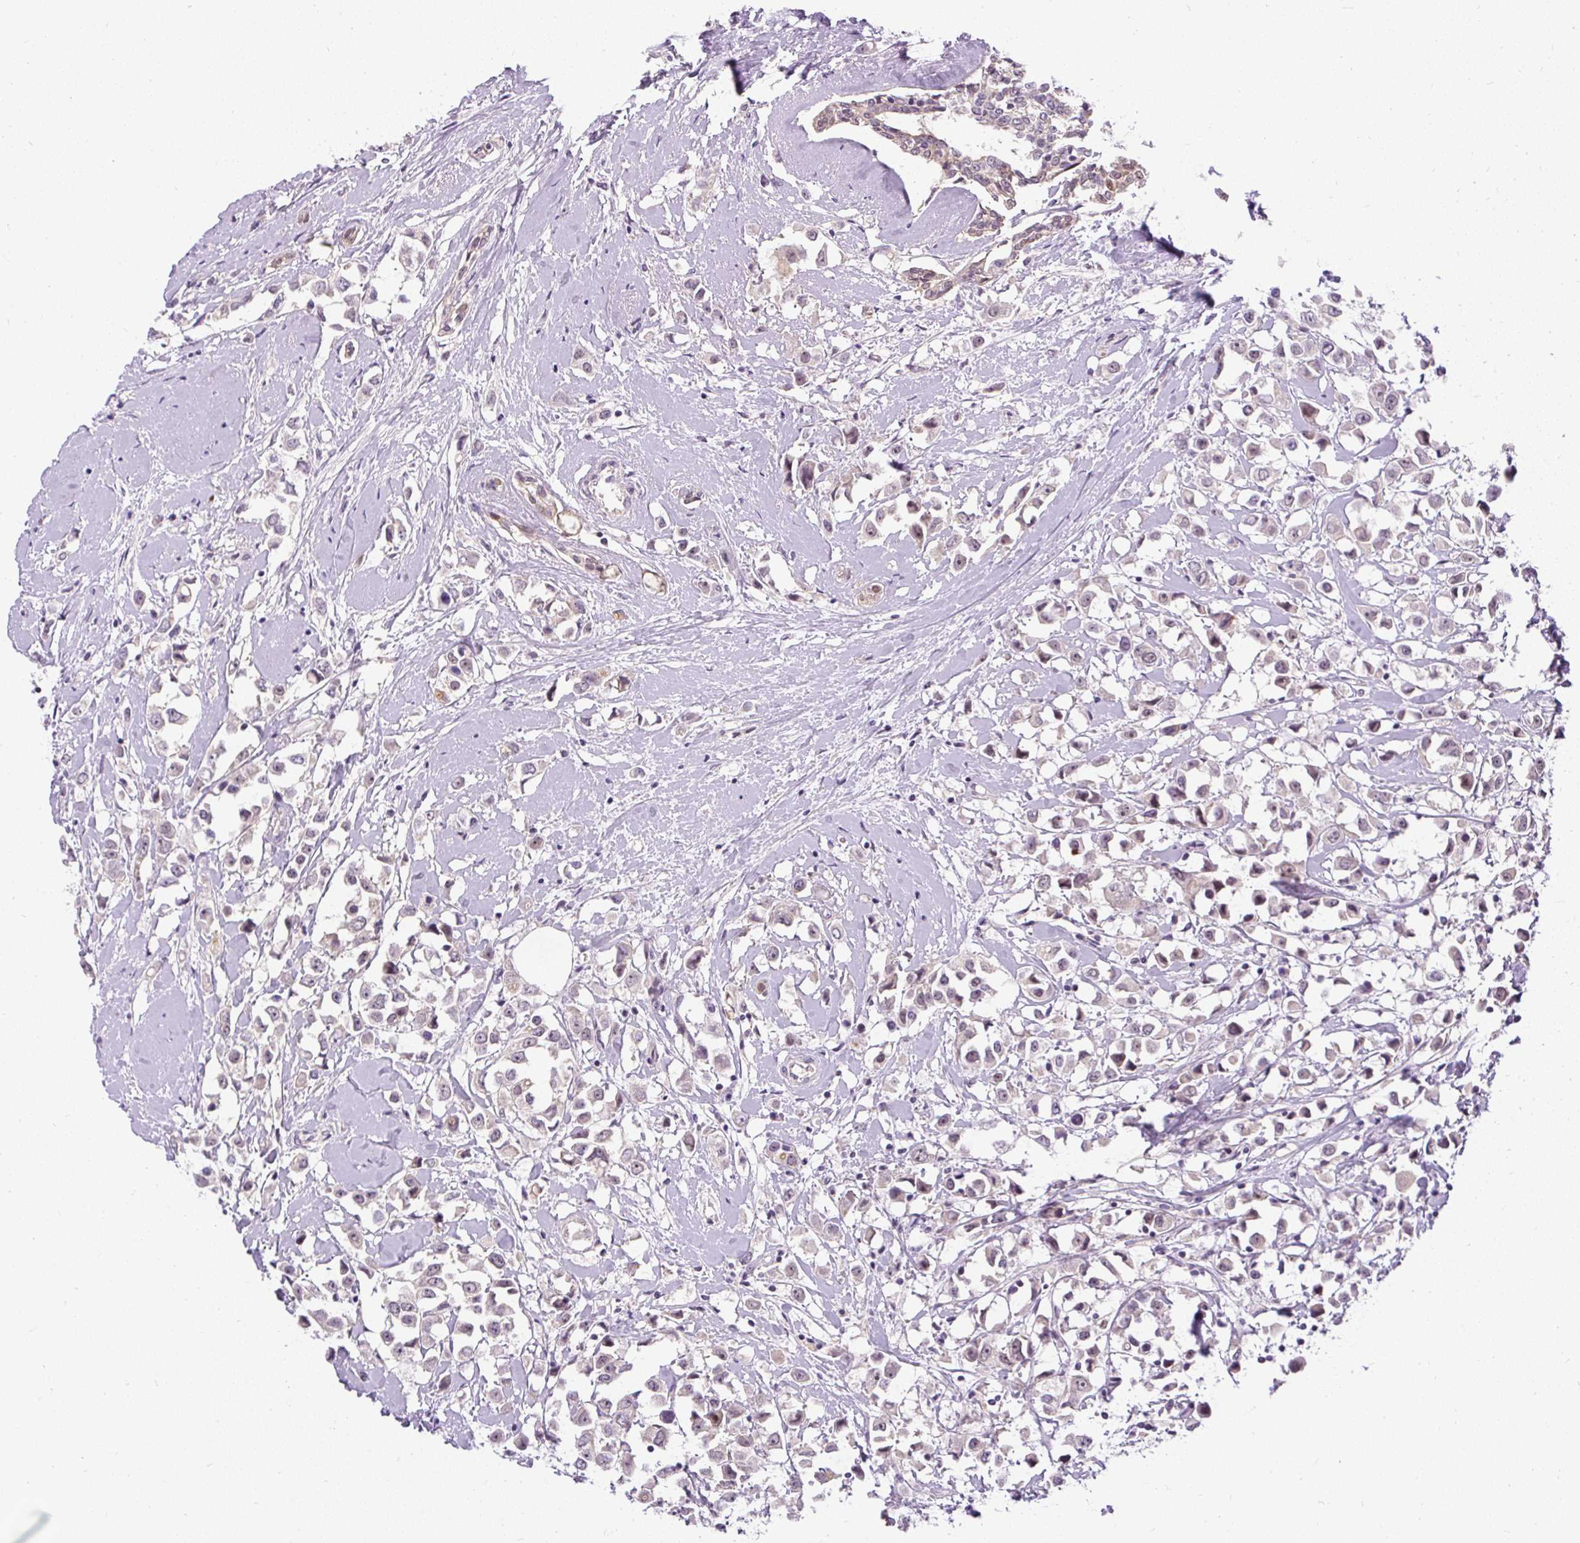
{"staining": {"intensity": "weak", "quantity": ">75%", "location": "nuclear"}, "tissue": "breast cancer", "cell_type": "Tumor cells", "image_type": "cancer", "snomed": [{"axis": "morphology", "description": "Duct carcinoma"}, {"axis": "topography", "description": "Breast"}], "caption": "Immunohistochemistry (DAB) staining of human breast cancer (infiltrating ductal carcinoma) demonstrates weak nuclear protein expression in approximately >75% of tumor cells. The staining is performed using DAB (3,3'-diaminobenzidine) brown chromogen to label protein expression. The nuclei are counter-stained blue using hematoxylin.", "gene": "FAM117B", "patient": {"sex": "female", "age": 61}}